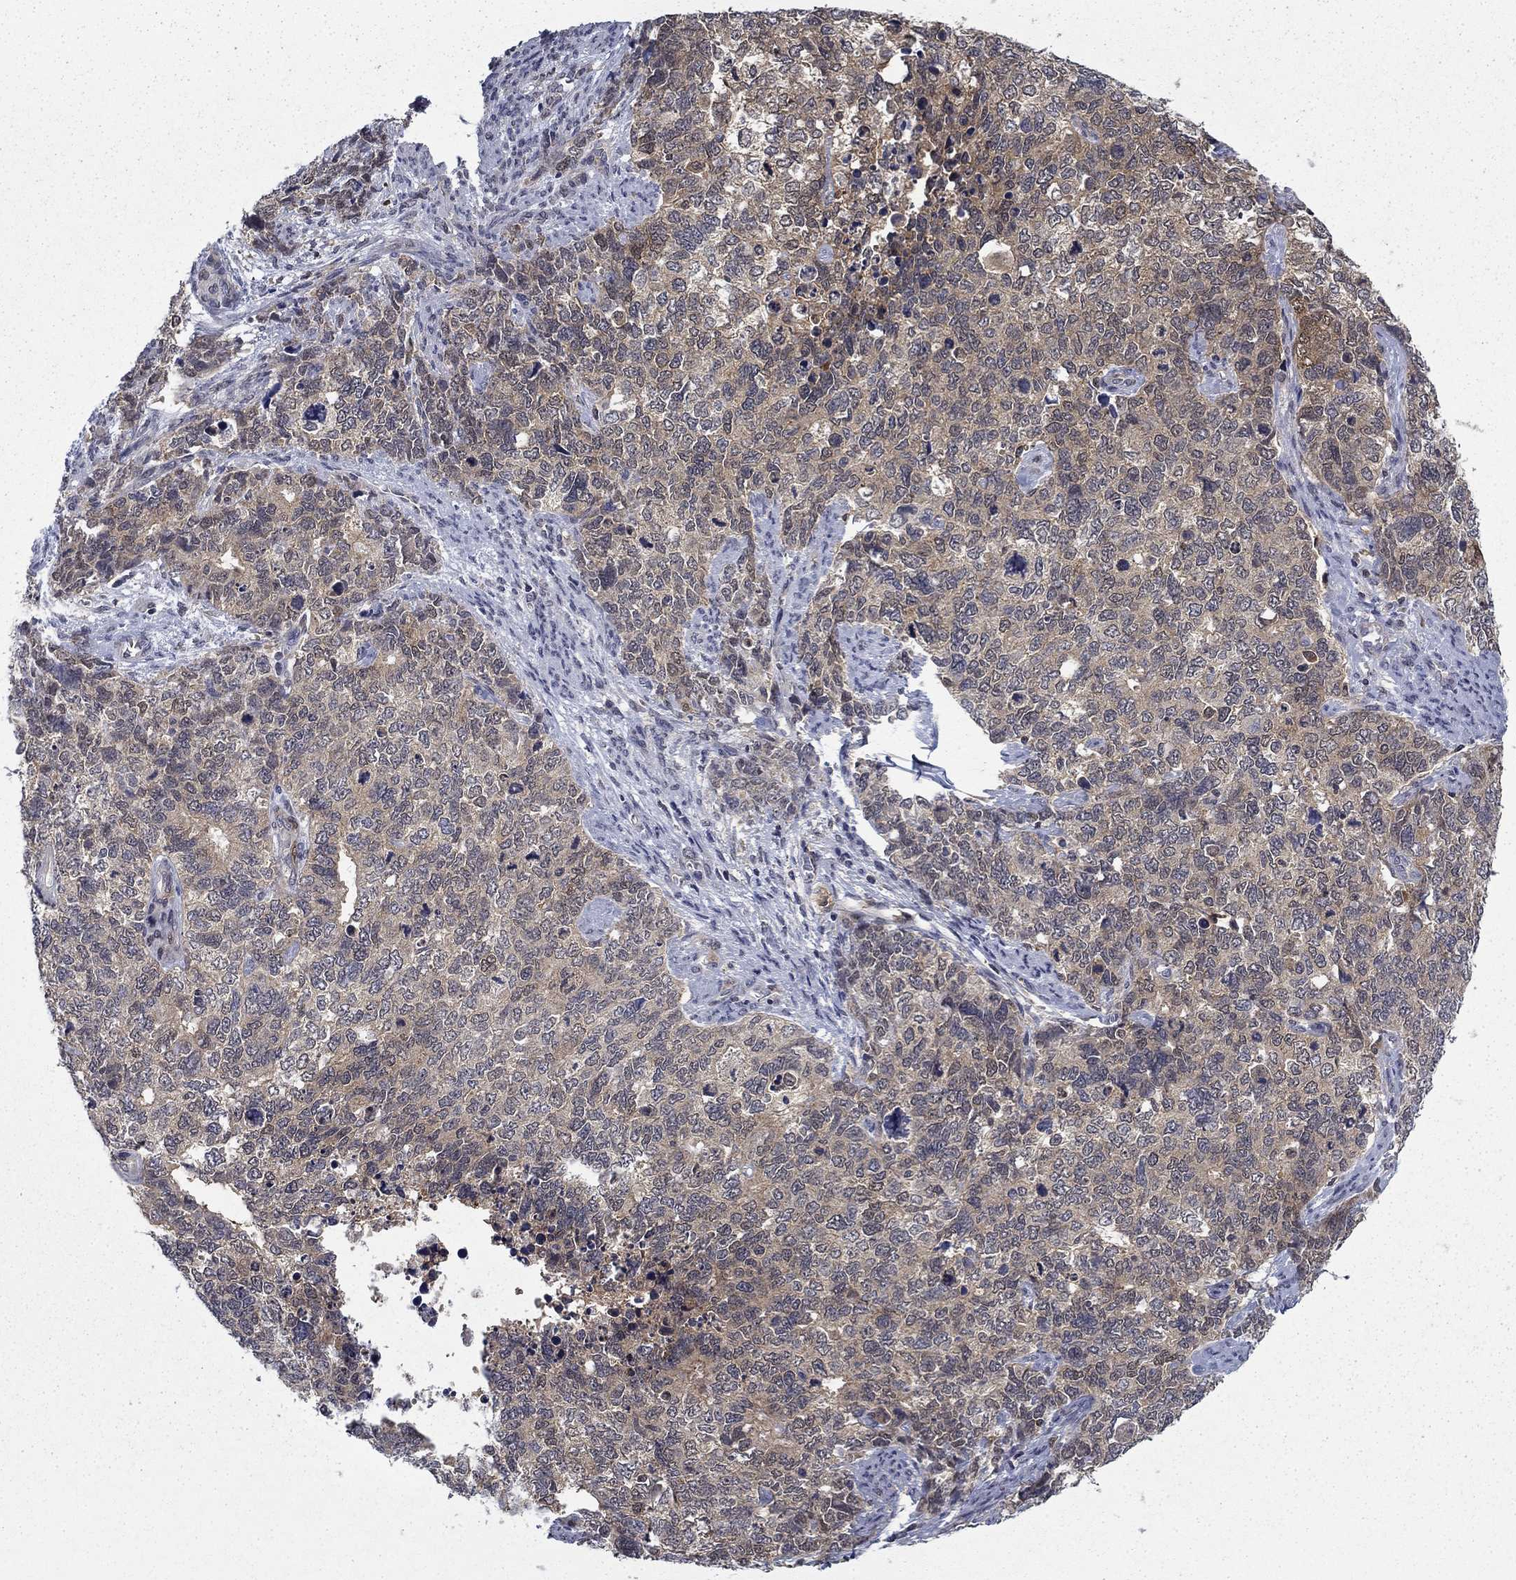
{"staining": {"intensity": "weak", "quantity": "<25%", "location": "cytoplasmic/membranous"}, "tissue": "cervical cancer", "cell_type": "Tumor cells", "image_type": "cancer", "snomed": [{"axis": "morphology", "description": "Squamous cell carcinoma, NOS"}, {"axis": "topography", "description": "Cervix"}], "caption": "Immunohistochemistry (IHC) photomicrograph of neoplastic tissue: cervical squamous cell carcinoma stained with DAB (3,3'-diaminobenzidine) demonstrates no significant protein positivity in tumor cells. The staining was performed using DAB (3,3'-diaminobenzidine) to visualize the protein expression in brown, while the nuclei were stained in blue with hematoxylin (Magnification: 20x).", "gene": "NIT2", "patient": {"sex": "female", "age": 63}}